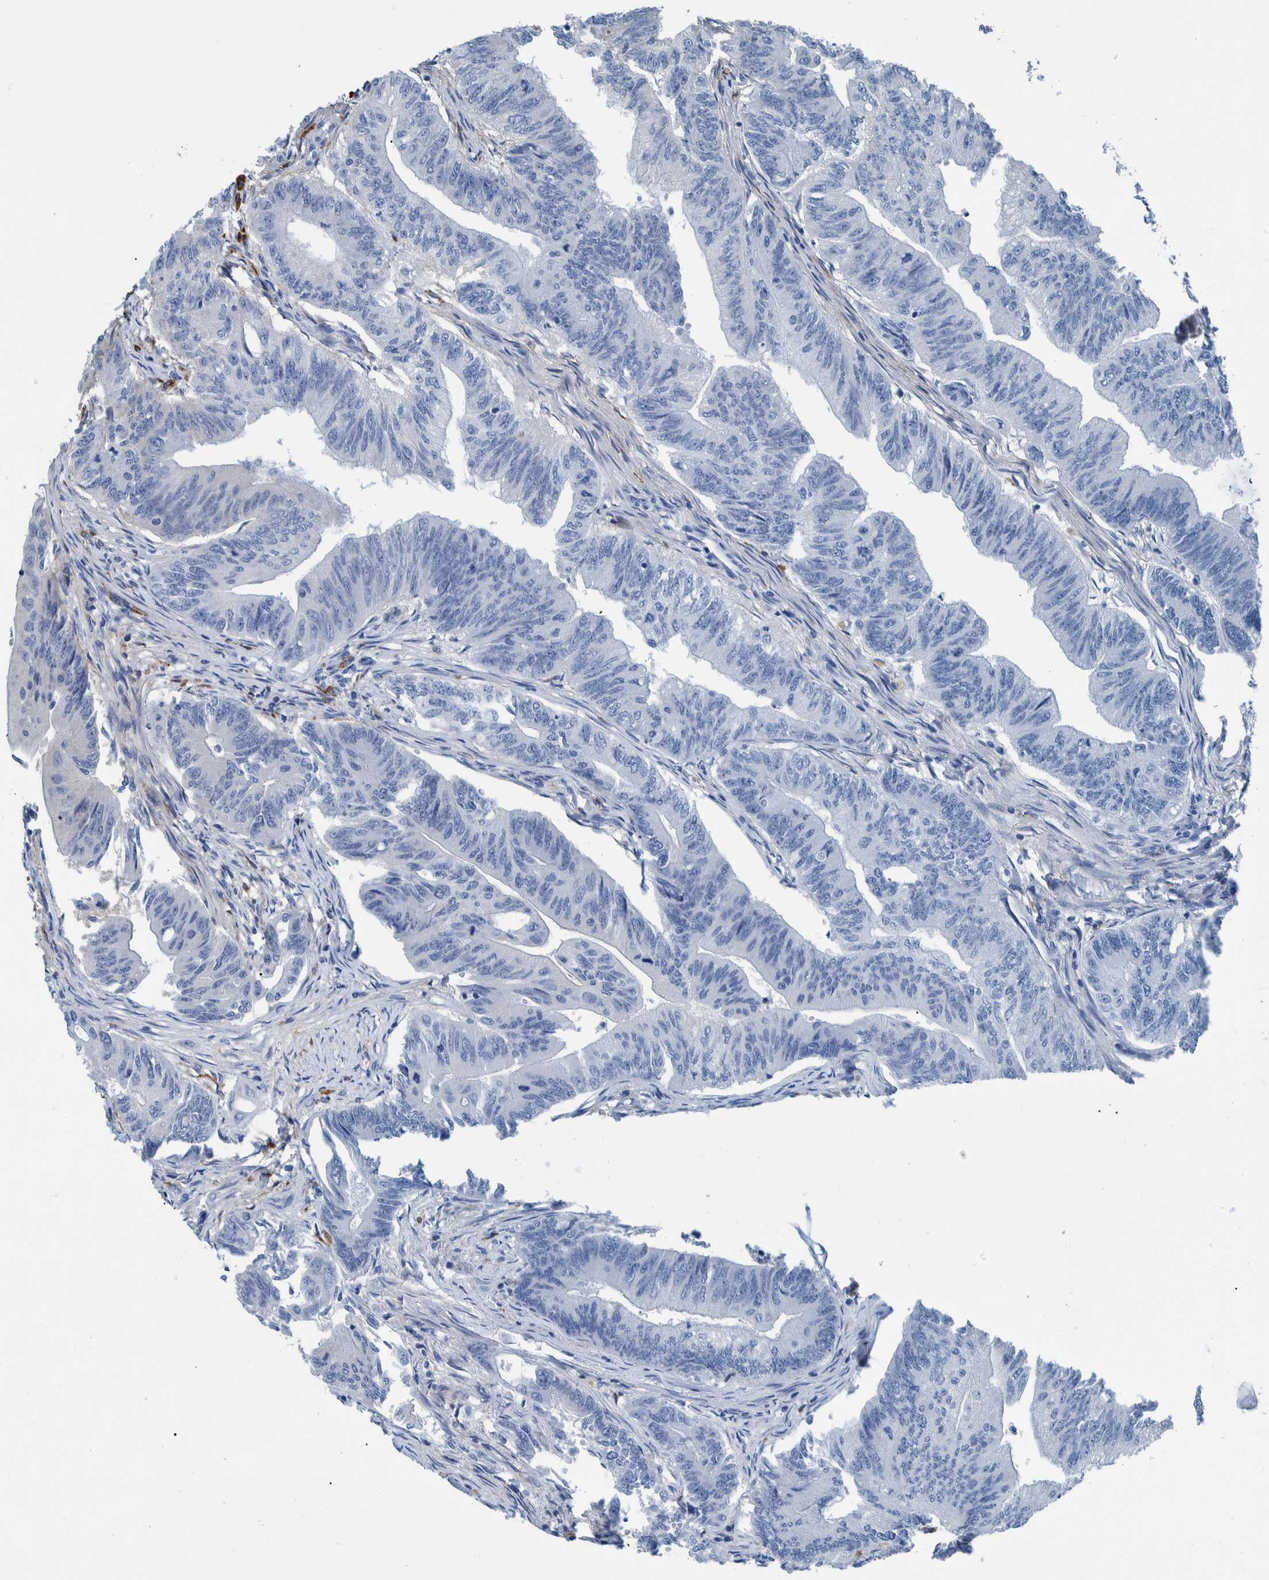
{"staining": {"intensity": "negative", "quantity": "none", "location": "none"}, "tissue": "colorectal cancer", "cell_type": "Tumor cells", "image_type": "cancer", "snomed": [{"axis": "morphology", "description": "Adenoma, NOS"}, {"axis": "morphology", "description": "Adenocarcinoma, NOS"}, {"axis": "topography", "description": "Colon"}], "caption": "This image is of adenoma (colorectal) stained with immunohistochemistry (IHC) to label a protein in brown with the nuclei are counter-stained blue. There is no staining in tumor cells. (DAB IHC with hematoxylin counter stain).", "gene": "IDO1", "patient": {"sex": "male", "age": 79}}